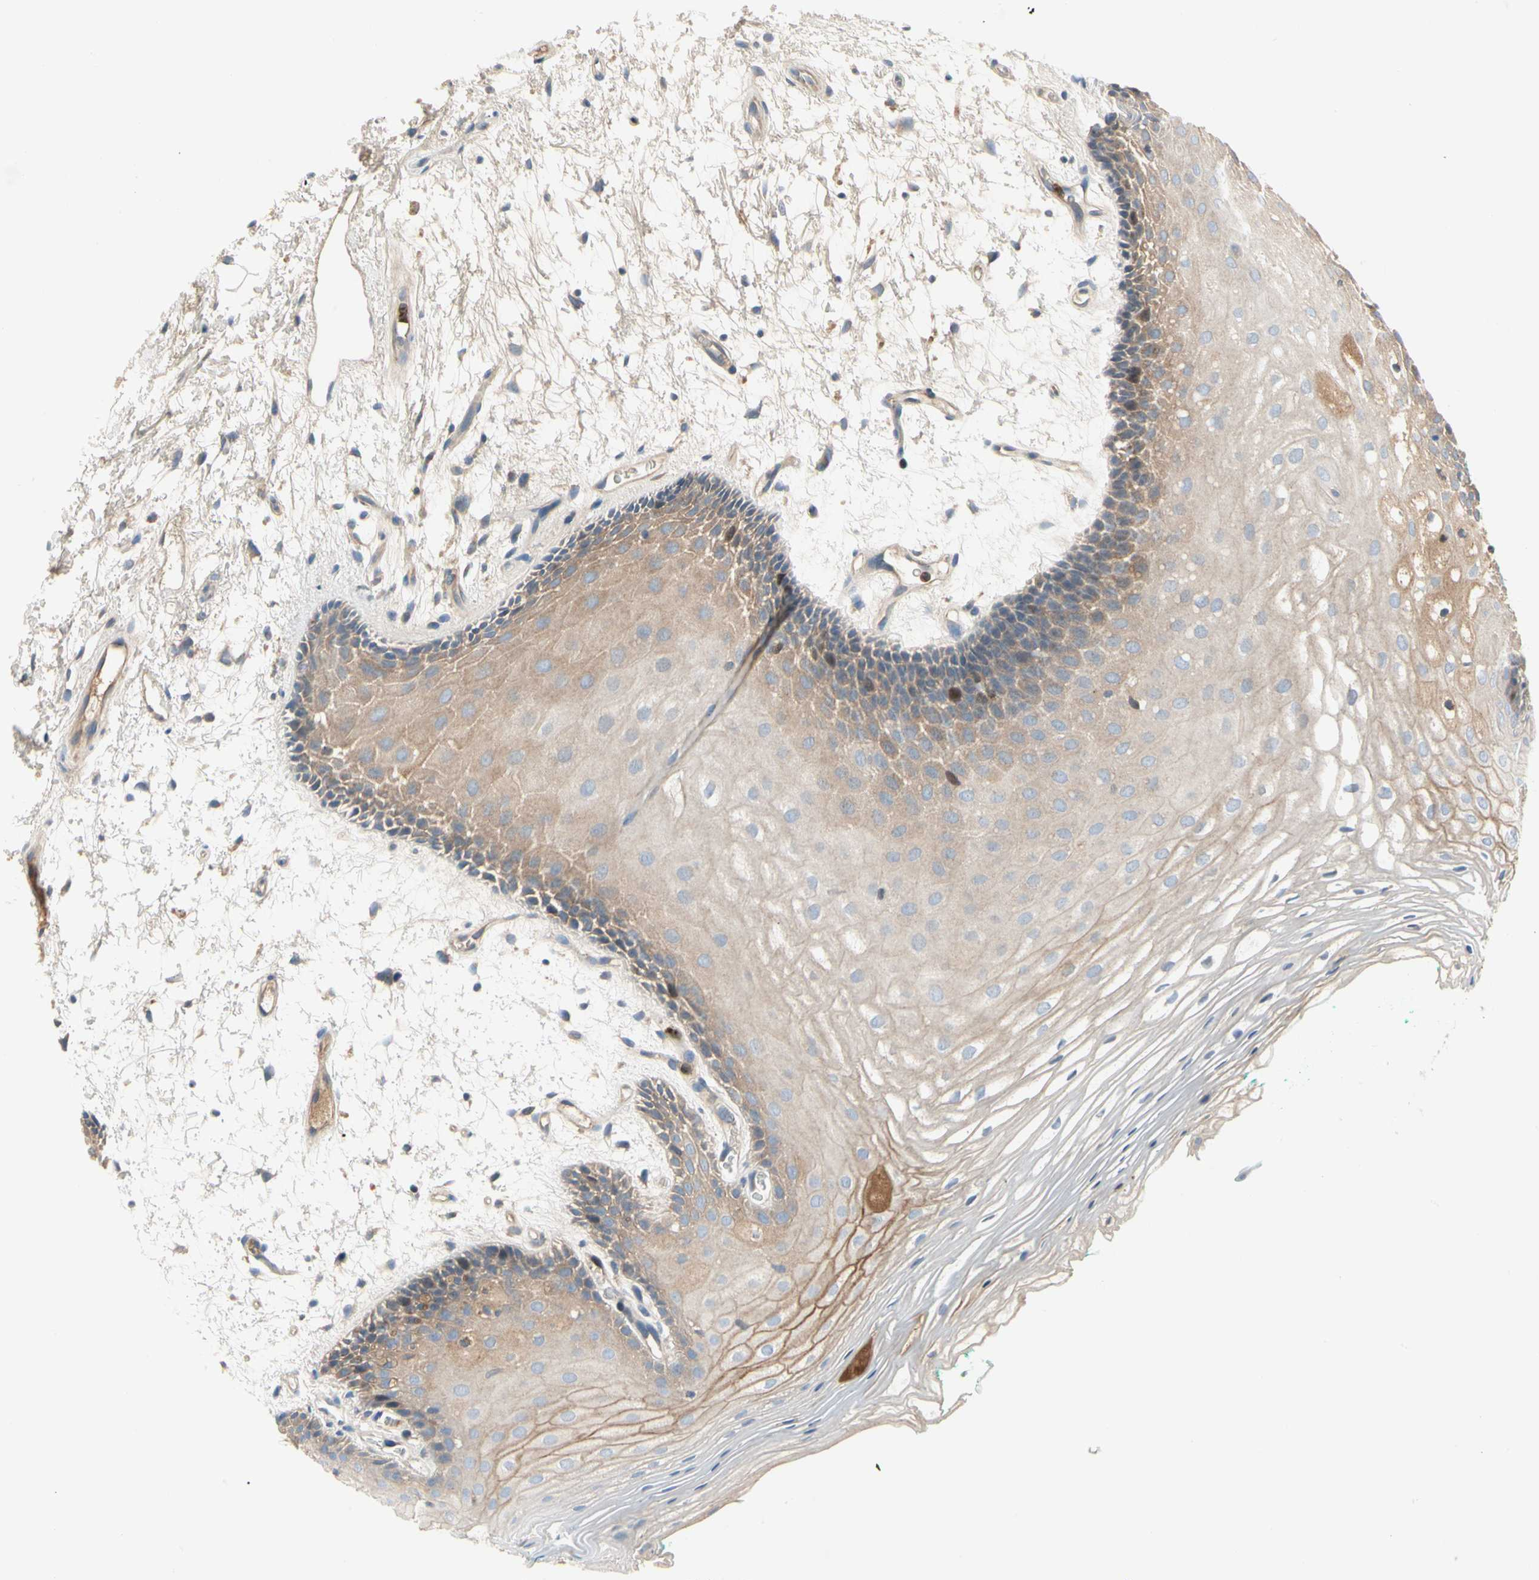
{"staining": {"intensity": "weak", "quantity": ">75%", "location": "cytoplasmic/membranous"}, "tissue": "oral mucosa", "cell_type": "Squamous epithelial cells", "image_type": "normal", "snomed": [{"axis": "morphology", "description": "Normal tissue, NOS"}, {"axis": "topography", "description": "Skeletal muscle"}, {"axis": "topography", "description": "Oral tissue"}, {"axis": "topography", "description": "Peripheral nerve tissue"}], "caption": "Brown immunohistochemical staining in normal human oral mucosa demonstrates weak cytoplasmic/membranous staining in about >75% of squamous epithelial cells.", "gene": "HJURP", "patient": {"sex": "female", "age": 84}}